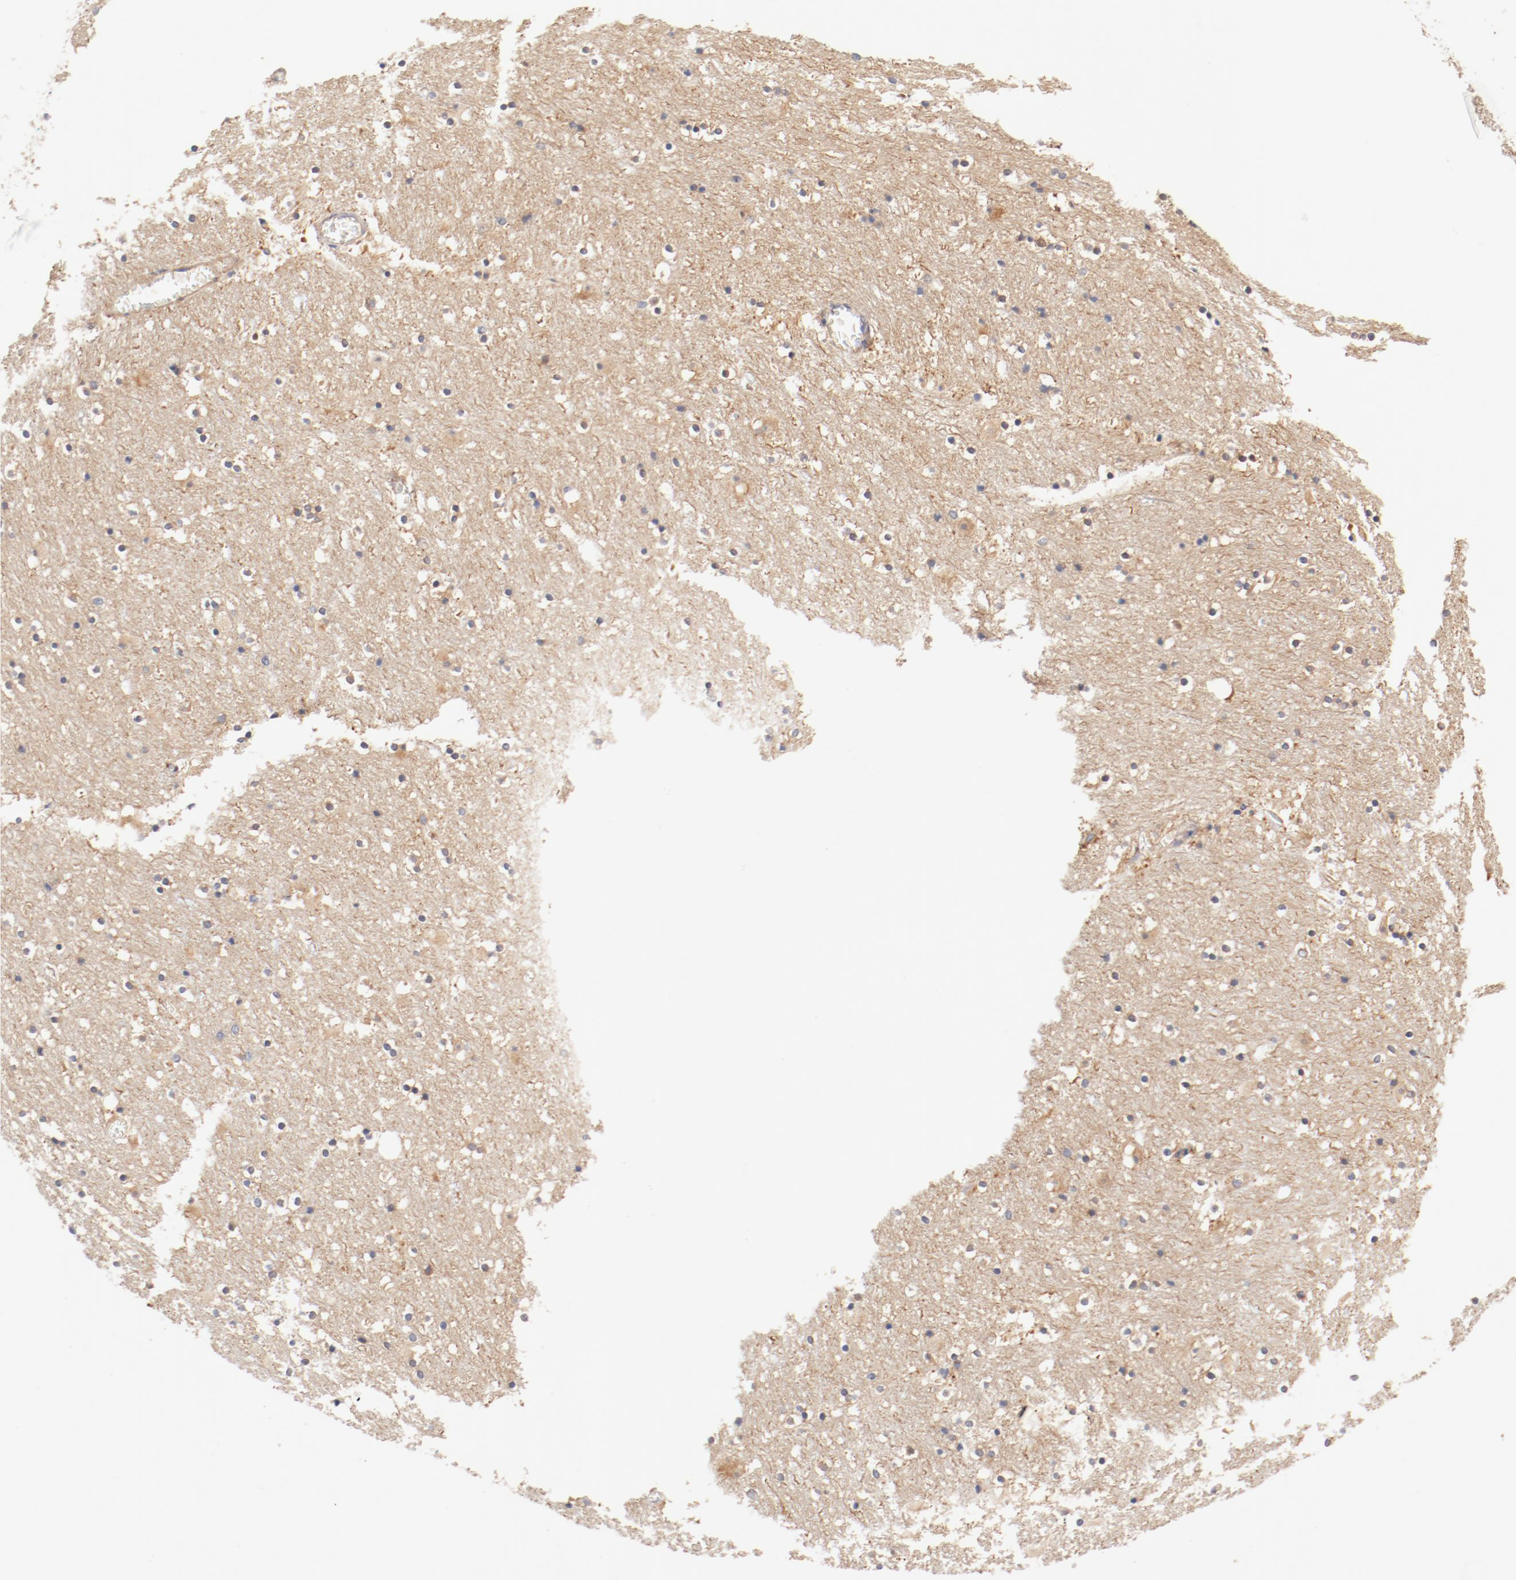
{"staining": {"intensity": "weak", "quantity": "<25%", "location": "cytoplasmic/membranous"}, "tissue": "caudate", "cell_type": "Glial cells", "image_type": "normal", "snomed": [{"axis": "morphology", "description": "Normal tissue, NOS"}, {"axis": "topography", "description": "Lateral ventricle wall"}], "caption": "The photomicrograph exhibits no staining of glial cells in normal caudate.", "gene": "DYNC1H1", "patient": {"sex": "male", "age": 45}}